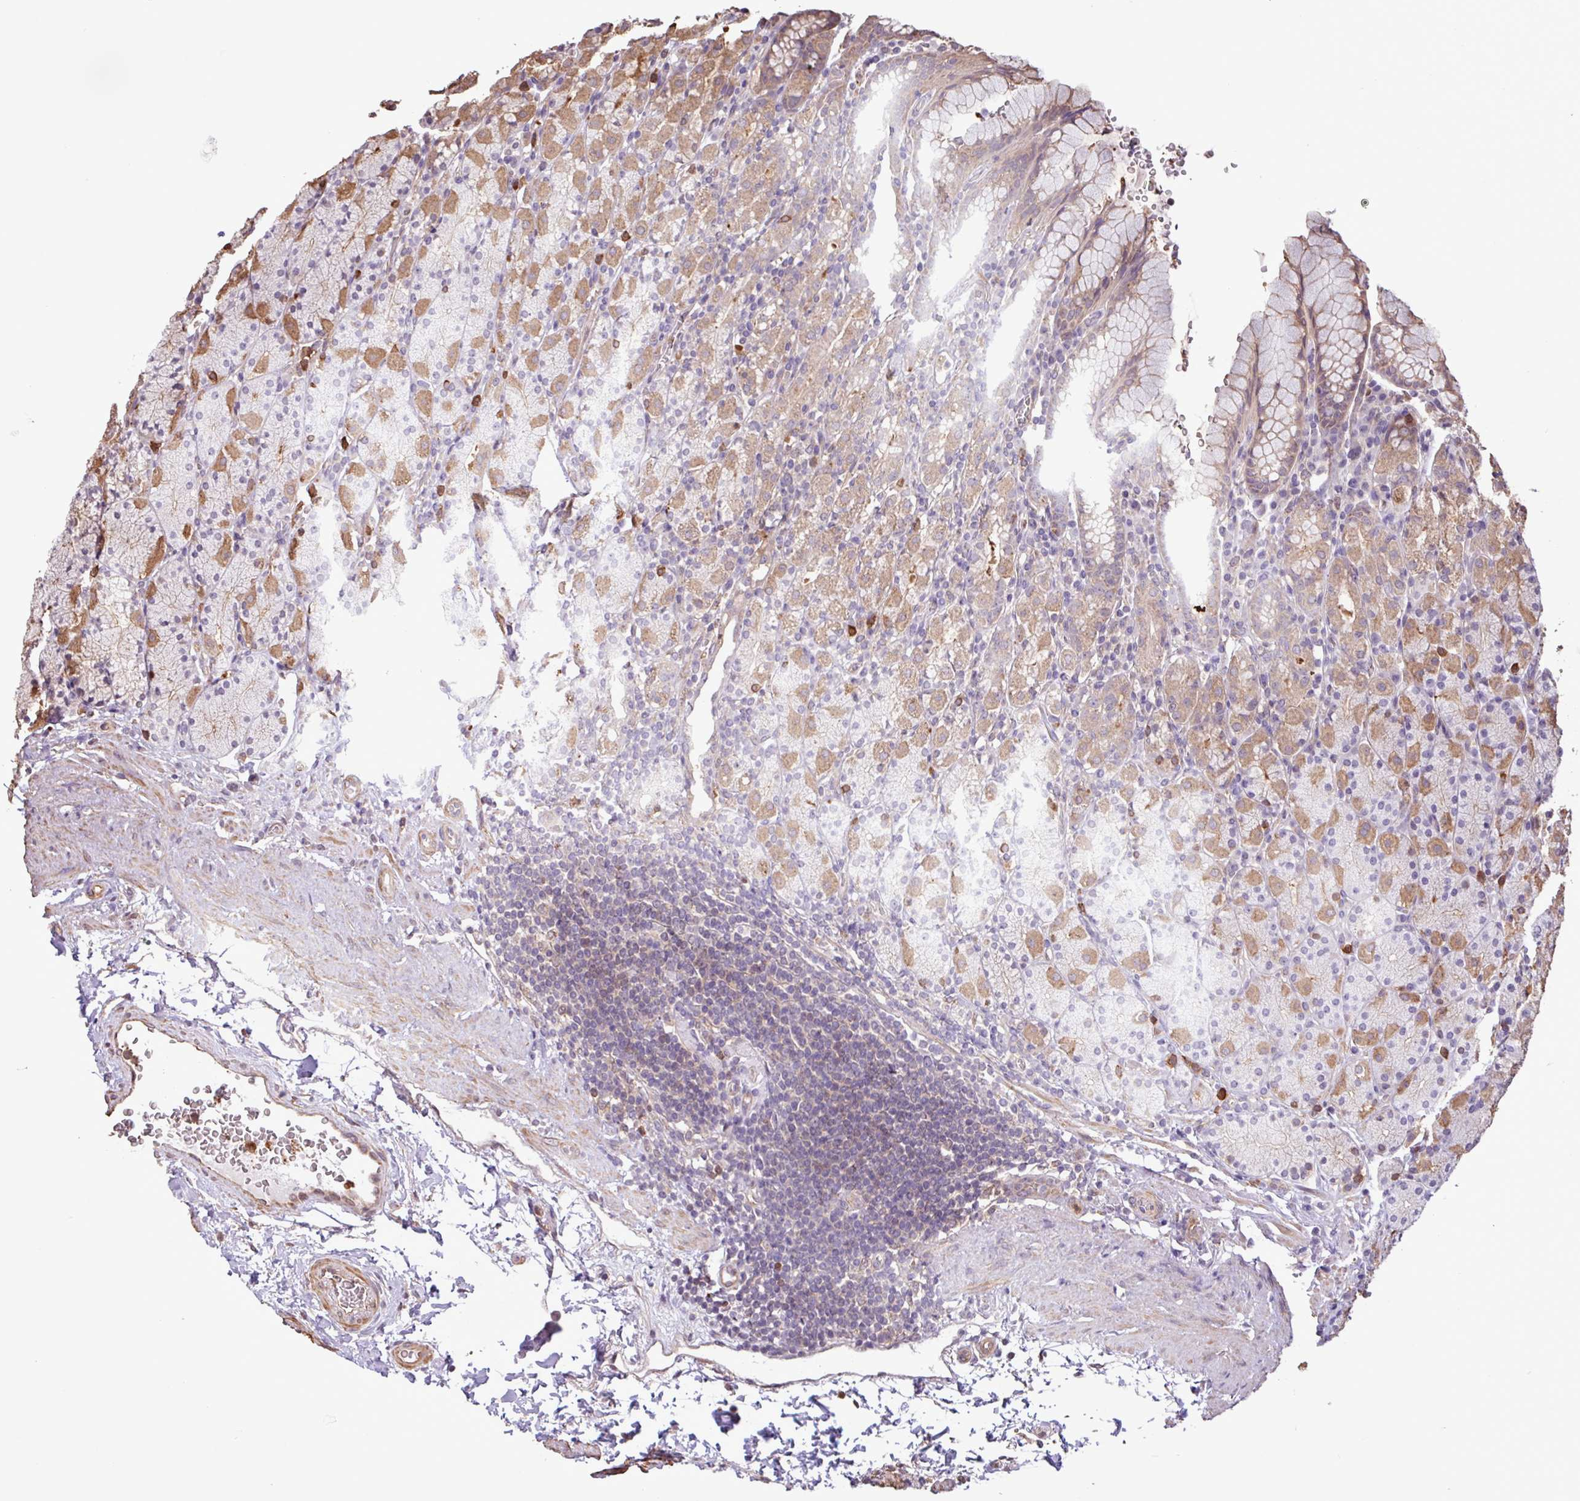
{"staining": {"intensity": "moderate", "quantity": "25%-75%", "location": "cytoplasmic/membranous,nuclear"}, "tissue": "stomach", "cell_type": "Glandular cells", "image_type": "normal", "snomed": [{"axis": "morphology", "description": "Normal tissue, NOS"}, {"axis": "topography", "description": "Stomach, upper"}, {"axis": "topography", "description": "Stomach"}], "caption": "Stomach stained for a protein (brown) exhibits moderate cytoplasmic/membranous,nuclear positive positivity in approximately 25%-75% of glandular cells.", "gene": "CHST11", "patient": {"sex": "male", "age": 62}}